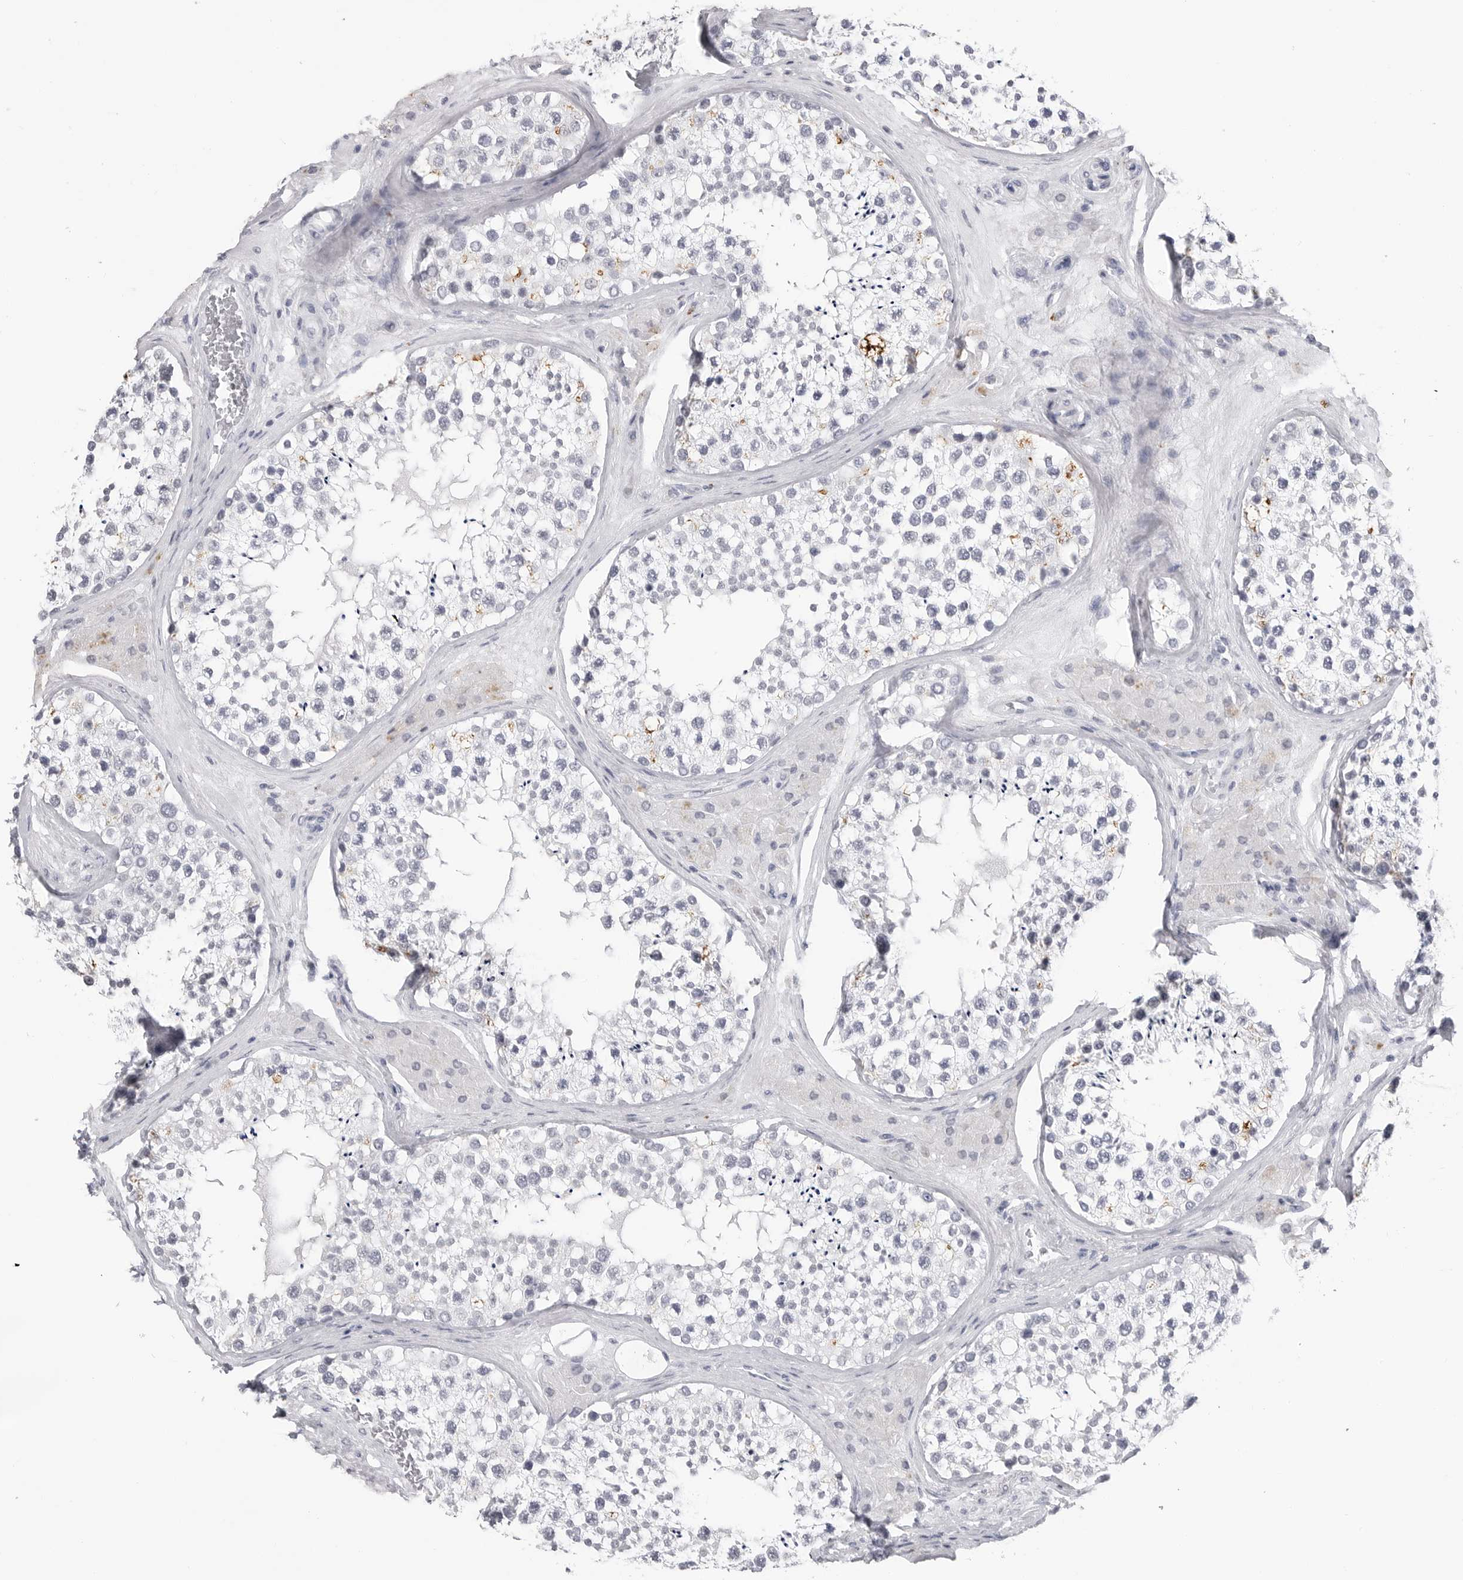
{"staining": {"intensity": "negative", "quantity": "none", "location": "none"}, "tissue": "testis", "cell_type": "Cells in seminiferous ducts", "image_type": "normal", "snomed": [{"axis": "morphology", "description": "Normal tissue, NOS"}, {"axis": "topography", "description": "Testis"}], "caption": "Photomicrograph shows no significant protein positivity in cells in seminiferous ducts of benign testis. (Brightfield microscopy of DAB immunohistochemistry at high magnification).", "gene": "PGA3", "patient": {"sex": "male", "age": 46}}